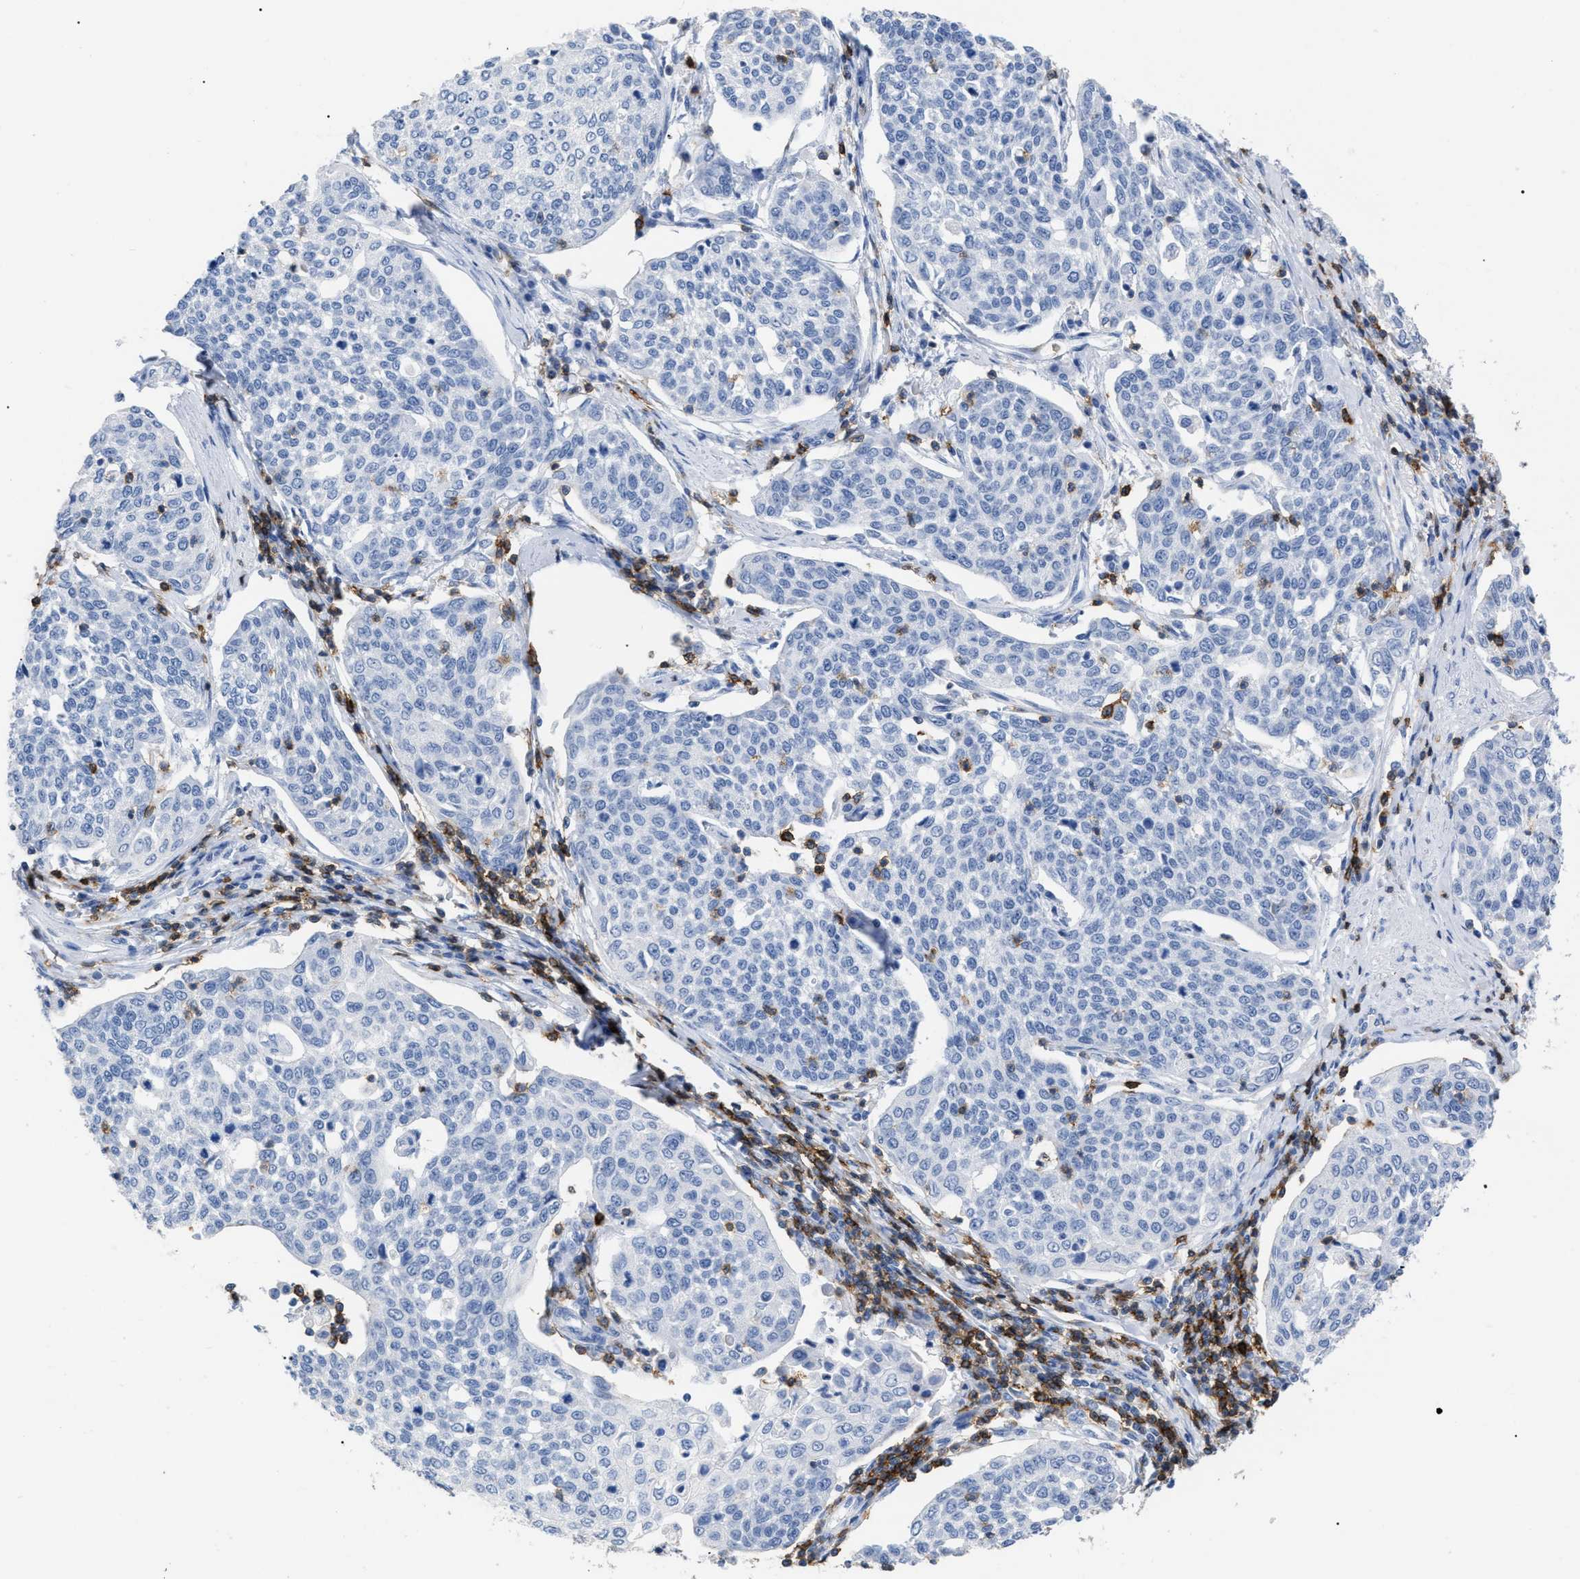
{"staining": {"intensity": "negative", "quantity": "none", "location": "none"}, "tissue": "cervical cancer", "cell_type": "Tumor cells", "image_type": "cancer", "snomed": [{"axis": "morphology", "description": "Squamous cell carcinoma, NOS"}, {"axis": "topography", "description": "Cervix"}], "caption": "Cervical cancer stained for a protein using immunohistochemistry exhibits no staining tumor cells.", "gene": "CD5", "patient": {"sex": "female", "age": 34}}